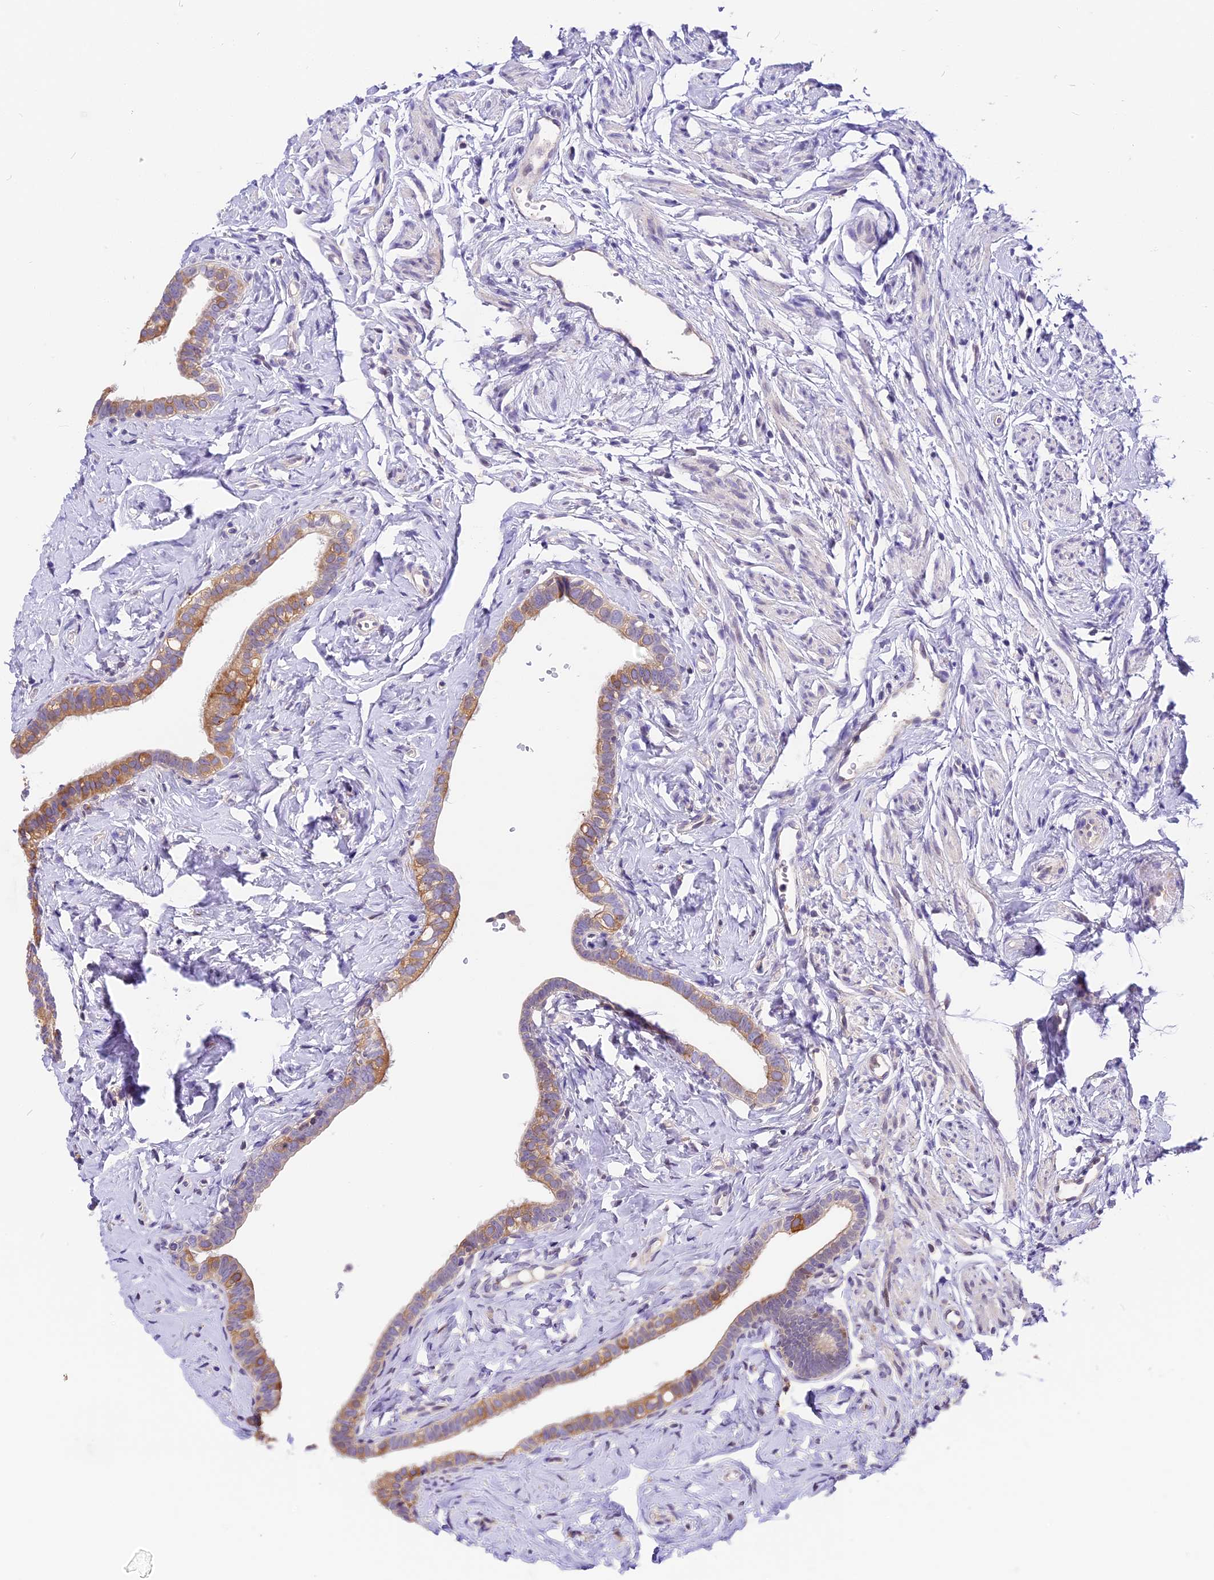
{"staining": {"intensity": "moderate", "quantity": ">75%", "location": "cytoplasmic/membranous"}, "tissue": "fallopian tube", "cell_type": "Glandular cells", "image_type": "normal", "snomed": [{"axis": "morphology", "description": "Normal tissue, NOS"}, {"axis": "topography", "description": "Fallopian tube"}], "caption": "Brown immunohistochemical staining in benign human fallopian tube exhibits moderate cytoplasmic/membranous expression in about >75% of glandular cells. (IHC, brightfield microscopy, high magnification).", "gene": "BSCL2", "patient": {"sex": "female", "age": 66}}